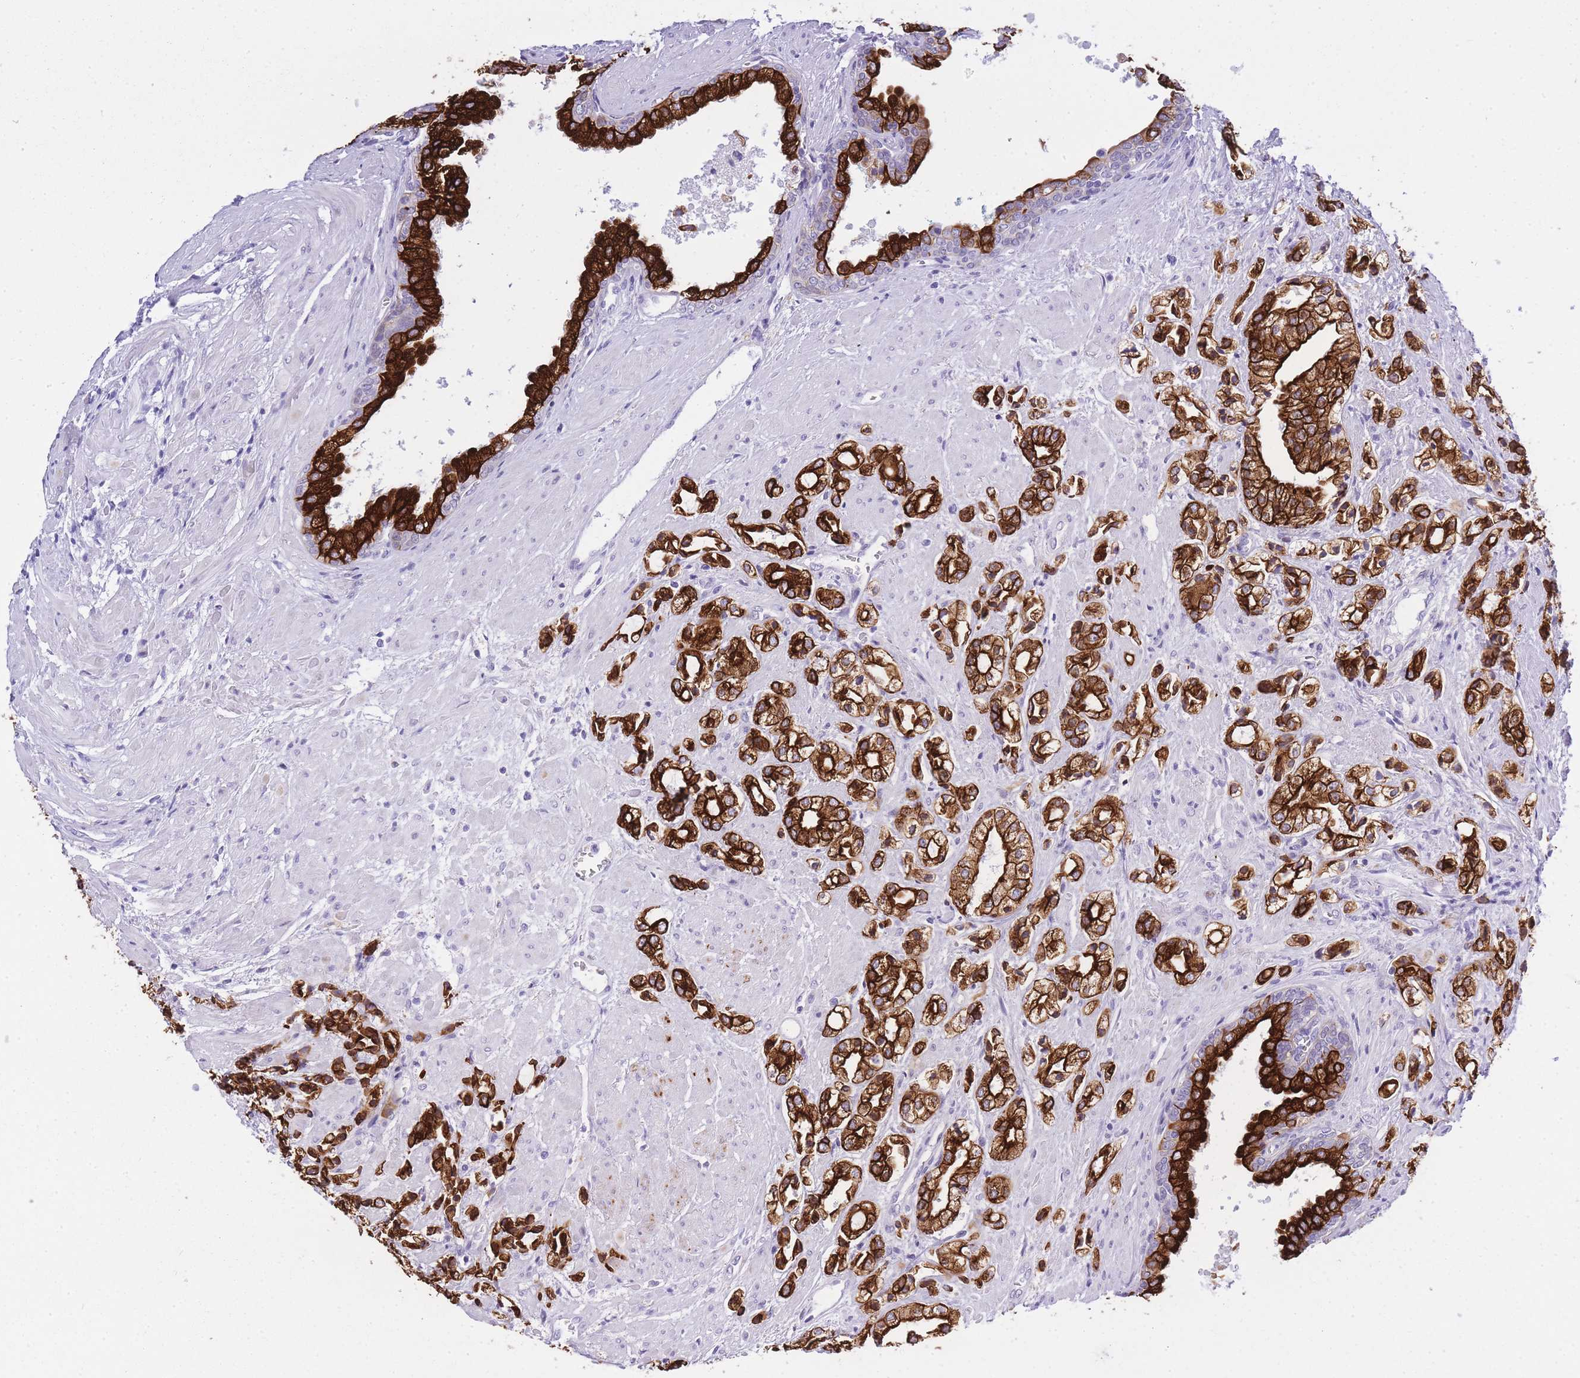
{"staining": {"intensity": "strong", "quantity": ">75%", "location": "cytoplasmic/membranous"}, "tissue": "prostate cancer", "cell_type": "Tumor cells", "image_type": "cancer", "snomed": [{"axis": "morphology", "description": "Adenocarcinoma, High grade"}, {"axis": "topography", "description": "Prostate"}], "caption": "Strong cytoplasmic/membranous protein positivity is seen in about >75% of tumor cells in prostate cancer (high-grade adenocarcinoma).", "gene": "RADX", "patient": {"sex": "male", "age": 50}}